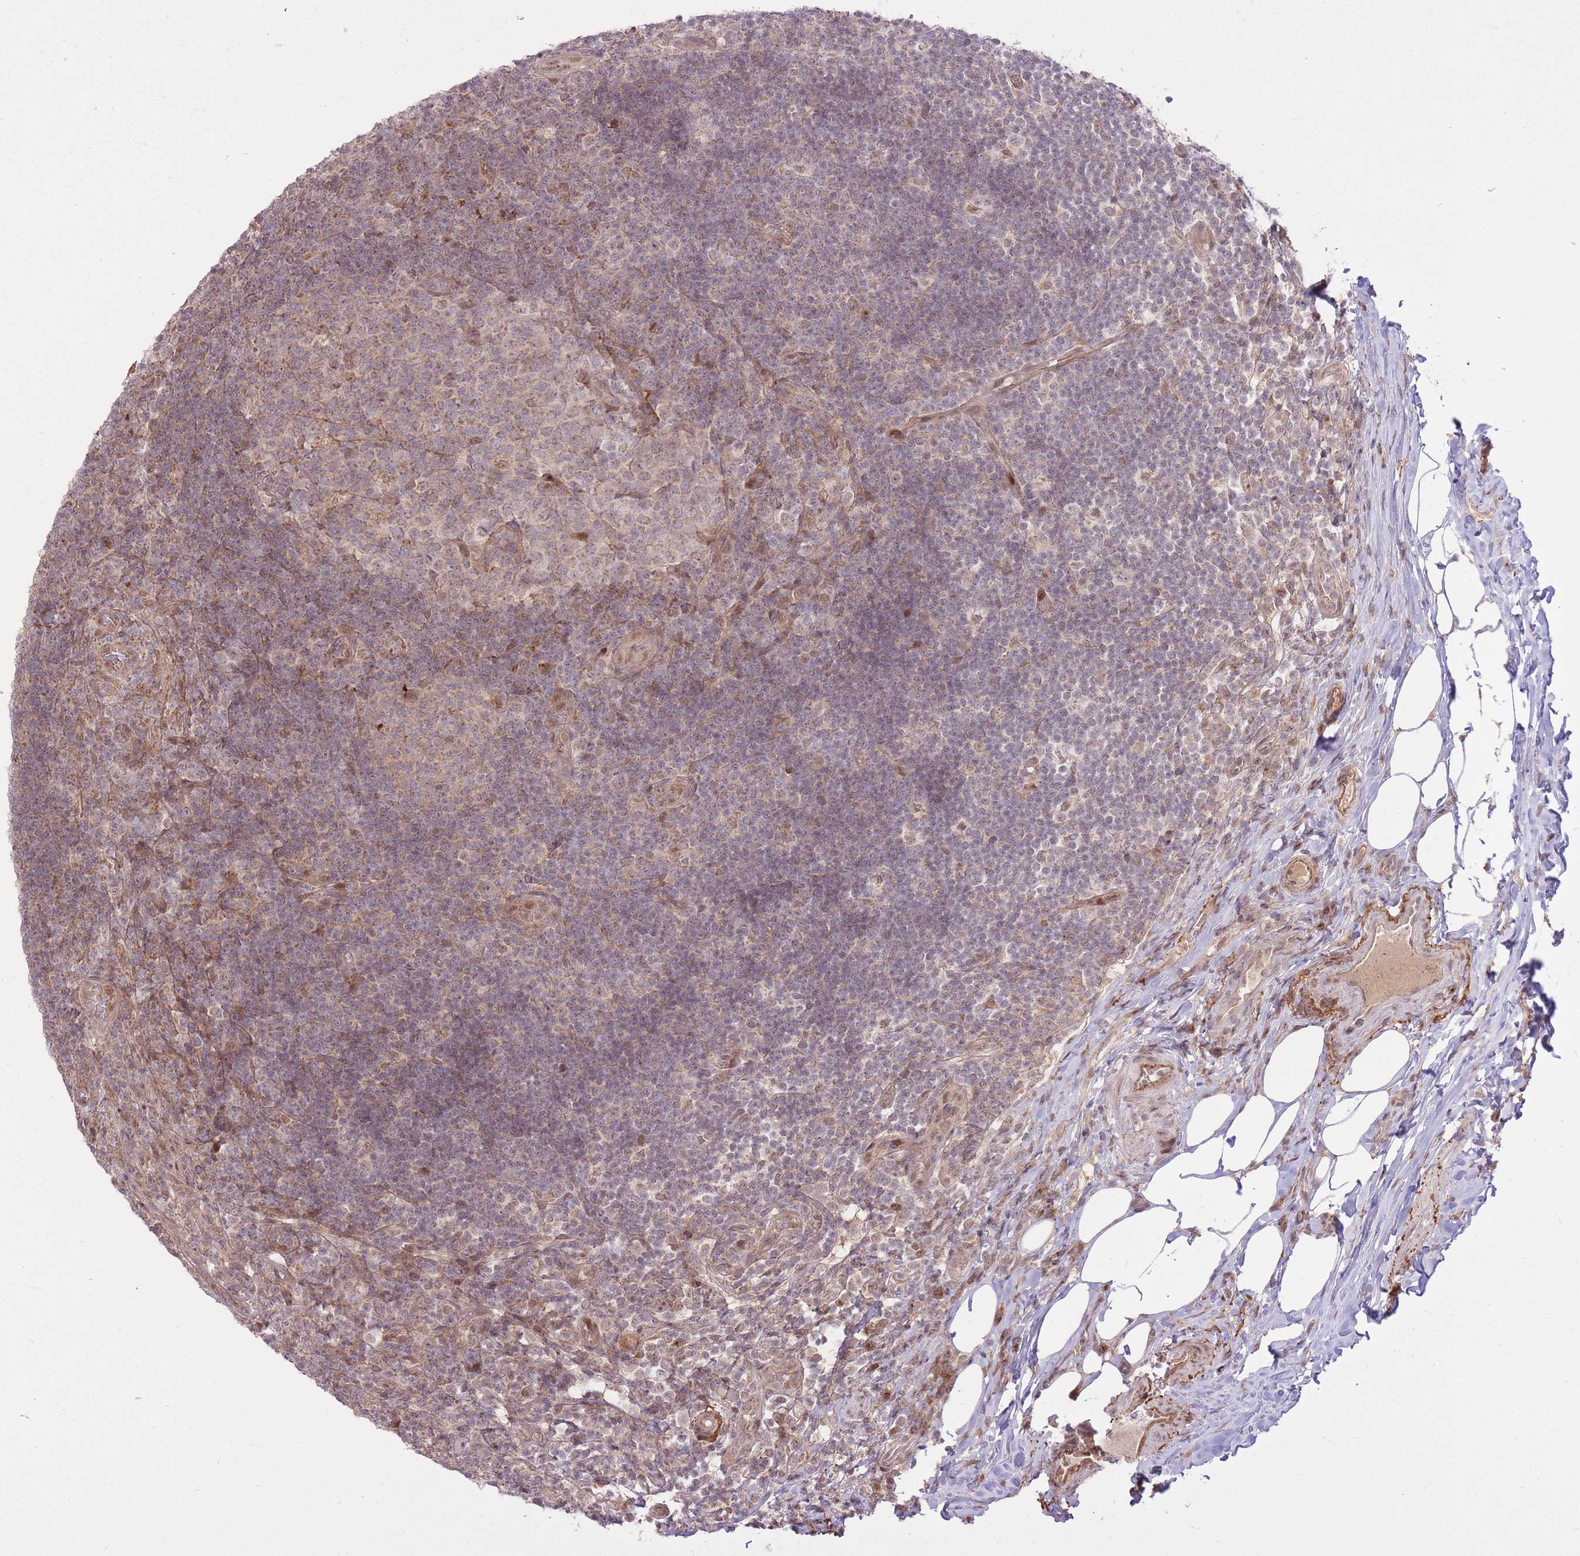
{"staining": {"intensity": "moderate", "quantity": ">75%", "location": "cytoplasmic/membranous,nuclear"}, "tissue": "appendix", "cell_type": "Glandular cells", "image_type": "normal", "snomed": [{"axis": "morphology", "description": "Normal tissue, NOS"}, {"axis": "topography", "description": "Appendix"}], "caption": "Immunohistochemical staining of normal human appendix exhibits medium levels of moderate cytoplasmic/membranous,nuclear staining in approximately >75% of glandular cells.", "gene": "ZNF391", "patient": {"sex": "female", "age": 43}}